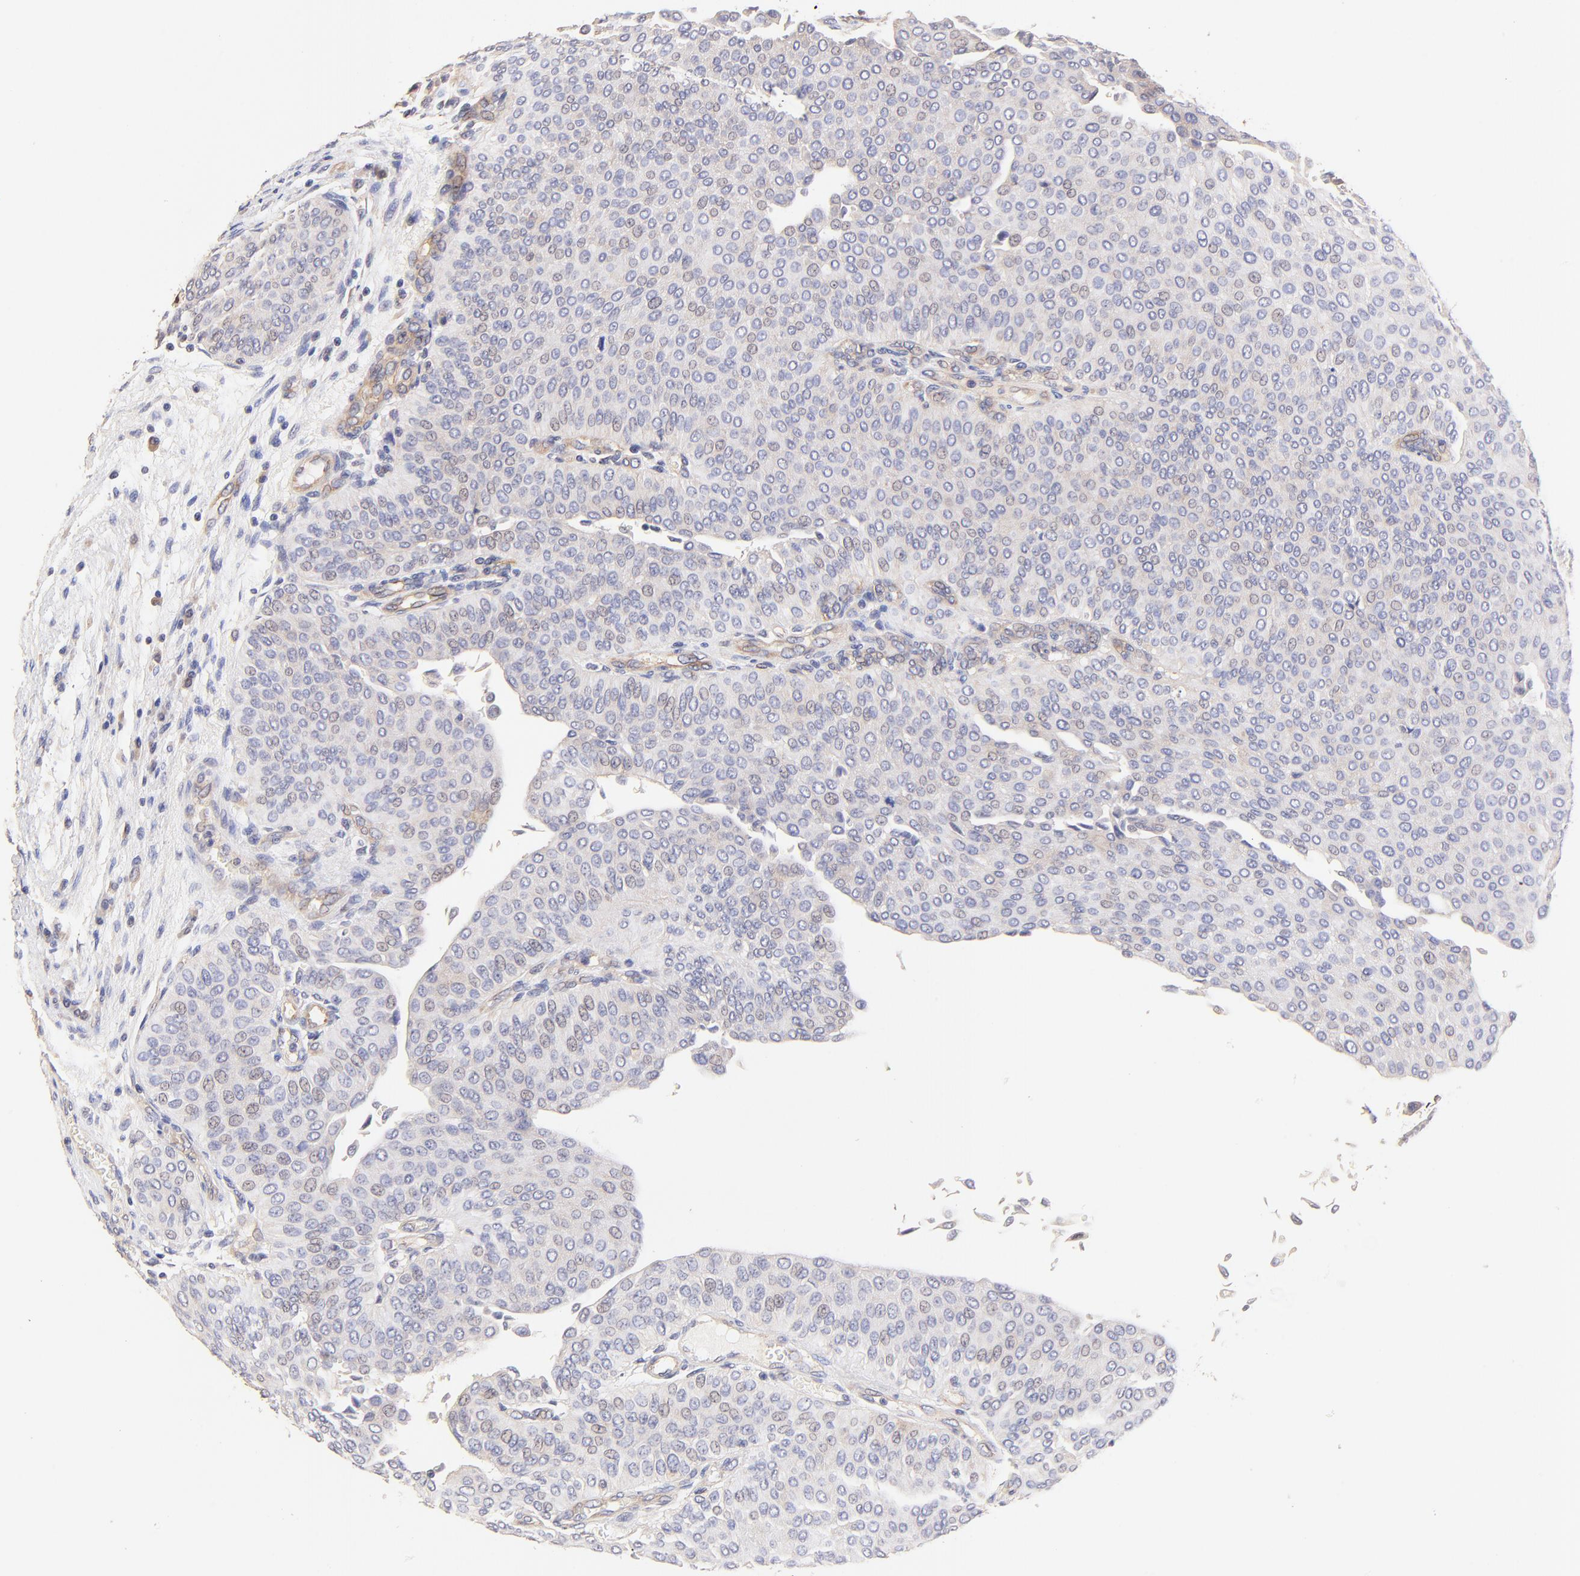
{"staining": {"intensity": "weak", "quantity": ">75%", "location": "cytoplasmic/membranous"}, "tissue": "urothelial cancer", "cell_type": "Tumor cells", "image_type": "cancer", "snomed": [{"axis": "morphology", "description": "Urothelial carcinoma, Low grade"}, {"axis": "topography", "description": "Urinary bladder"}], "caption": "Protein analysis of urothelial cancer tissue demonstrates weak cytoplasmic/membranous positivity in approximately >75% of tumor cells.", "gene": "TNFAIP3", "patient": {"sex": "male", "age": 64}}